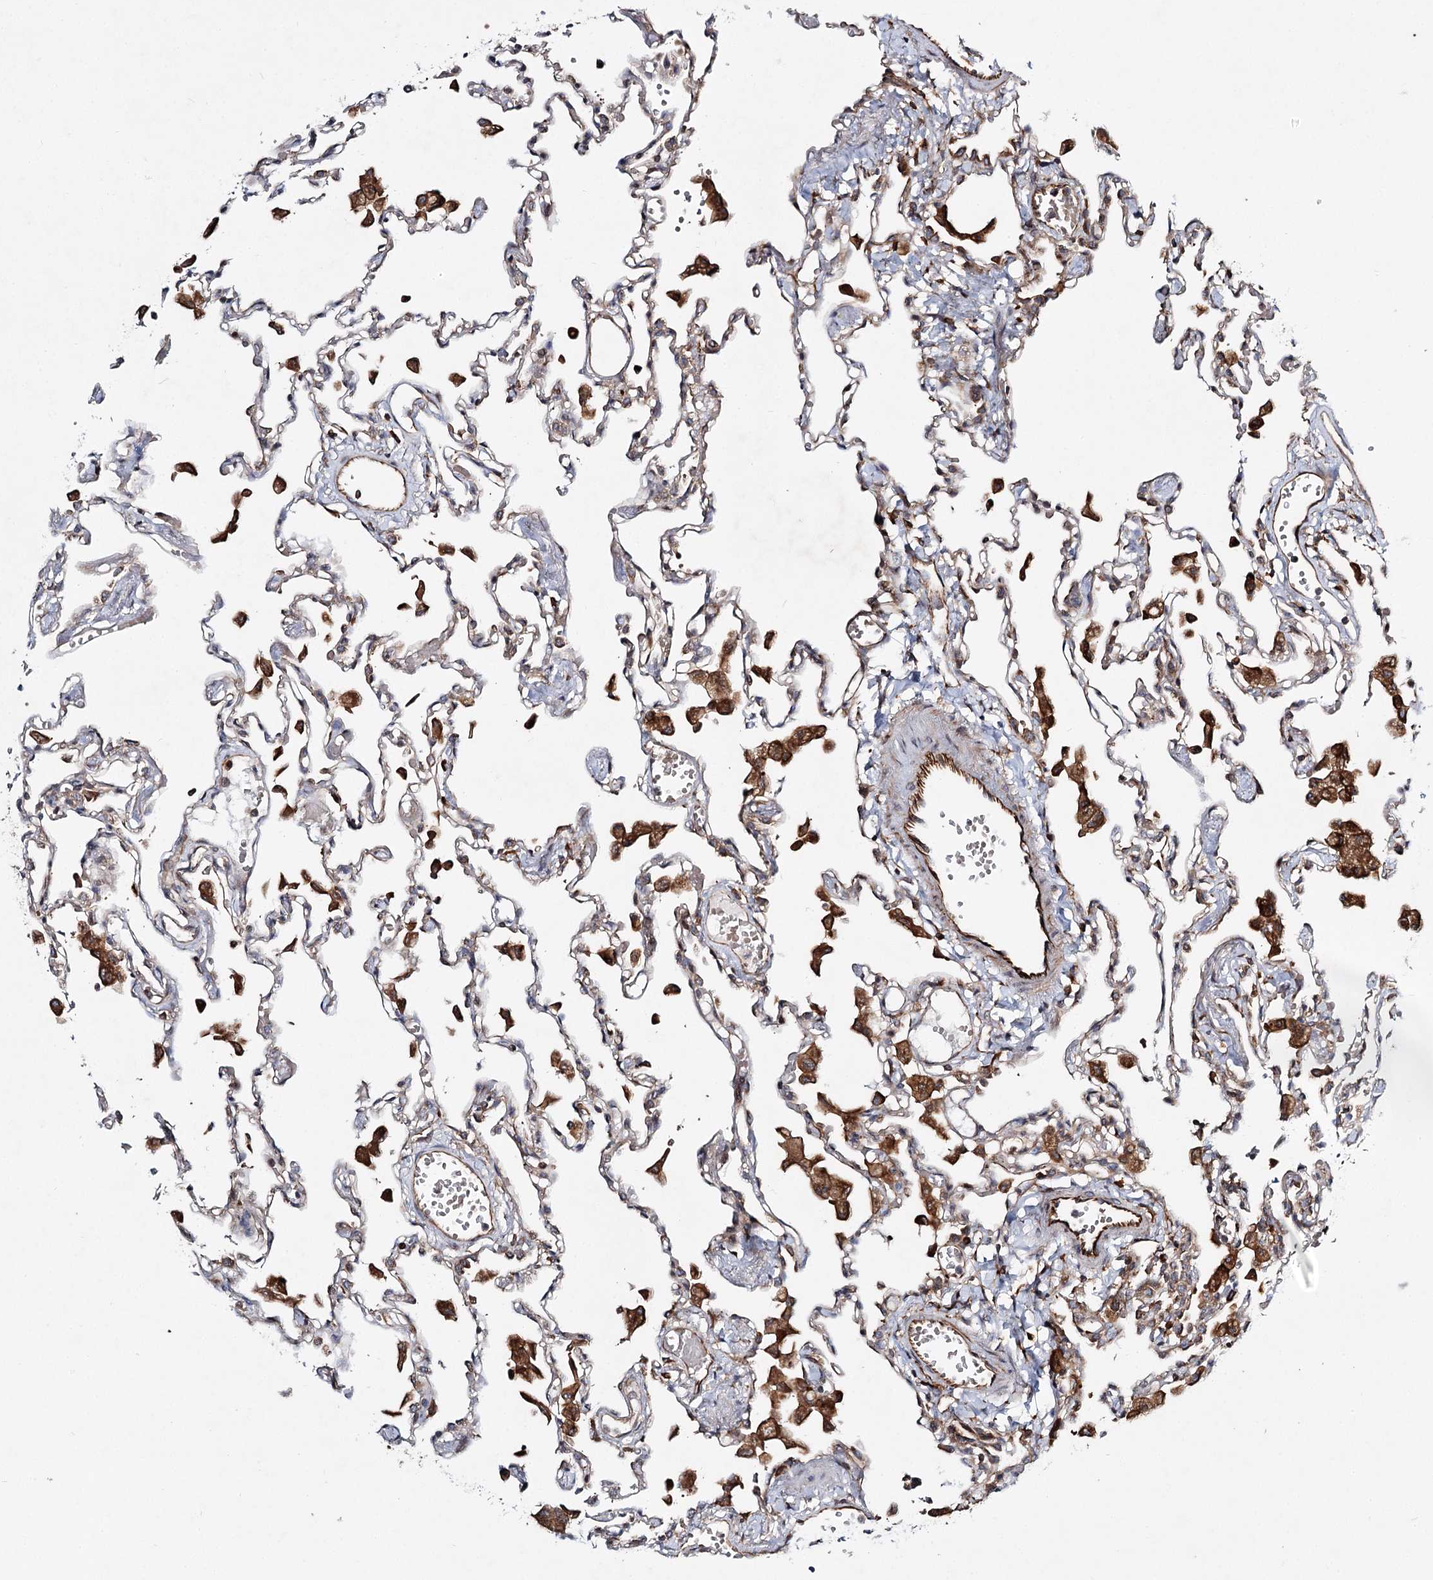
{"staining": {"intensity": "moderate", "quantity": "<25%", "location": "cytoplasmic/membranous"}, "tissue": "lung", "cell_type": "Alveolar cells", "image_type": "normal", "snomed": [{"axis": "morphology", "description": "Normal tissue, NOS"}, {"axis": "topography", "description": "Bronchus"}, {"axis": "topography", "description": "Lung"}], "caption": "A histopathology image showing moderate cytoplasmic/membranous positivity in about <25% of alveolar cells in normal lung, as visualized by brown immunohistochemical staining.", "gene": "DPEP2", "patient": {"sex": "female", "age": 49}}